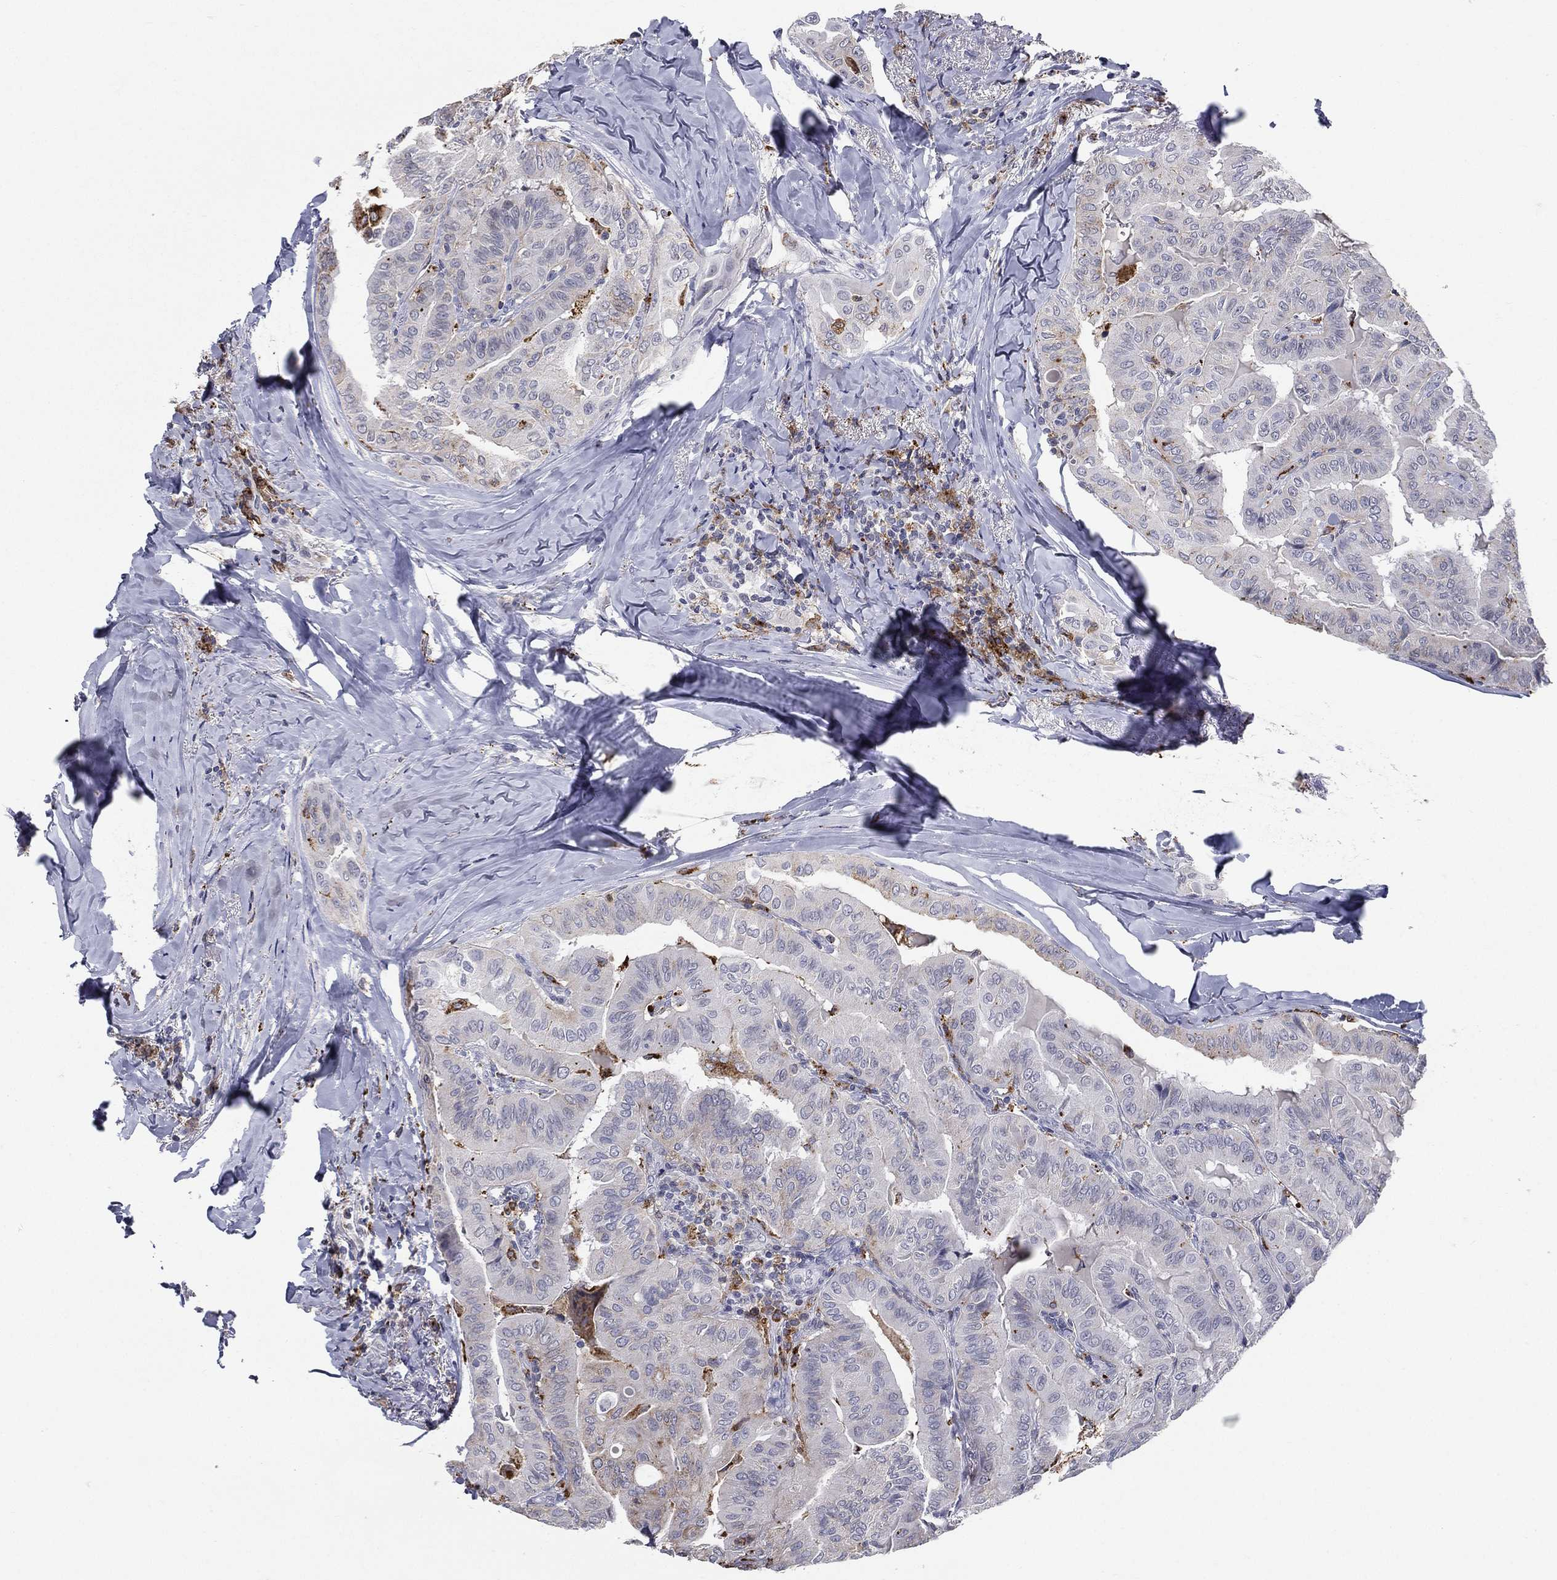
{"staining": {"intensity": "negative", "quantity": "none", "location": "none"}, "tissue": "thyroid cancer", "cell_type": "Tumor cells", "image_type": "cancer", "snomed": [{"axis": "morphology", "description": "Papillary adenocarcinoma, NOS"}, {"axis": "topography", "description": "Thyroid gland"}], "caption": "Immunohistochemistry of human thyroid papillary adenocarcinoma shows no staining in tumor cells.", "gene": "EVI2B", "patient": {"sex": "female", "age": 68}}